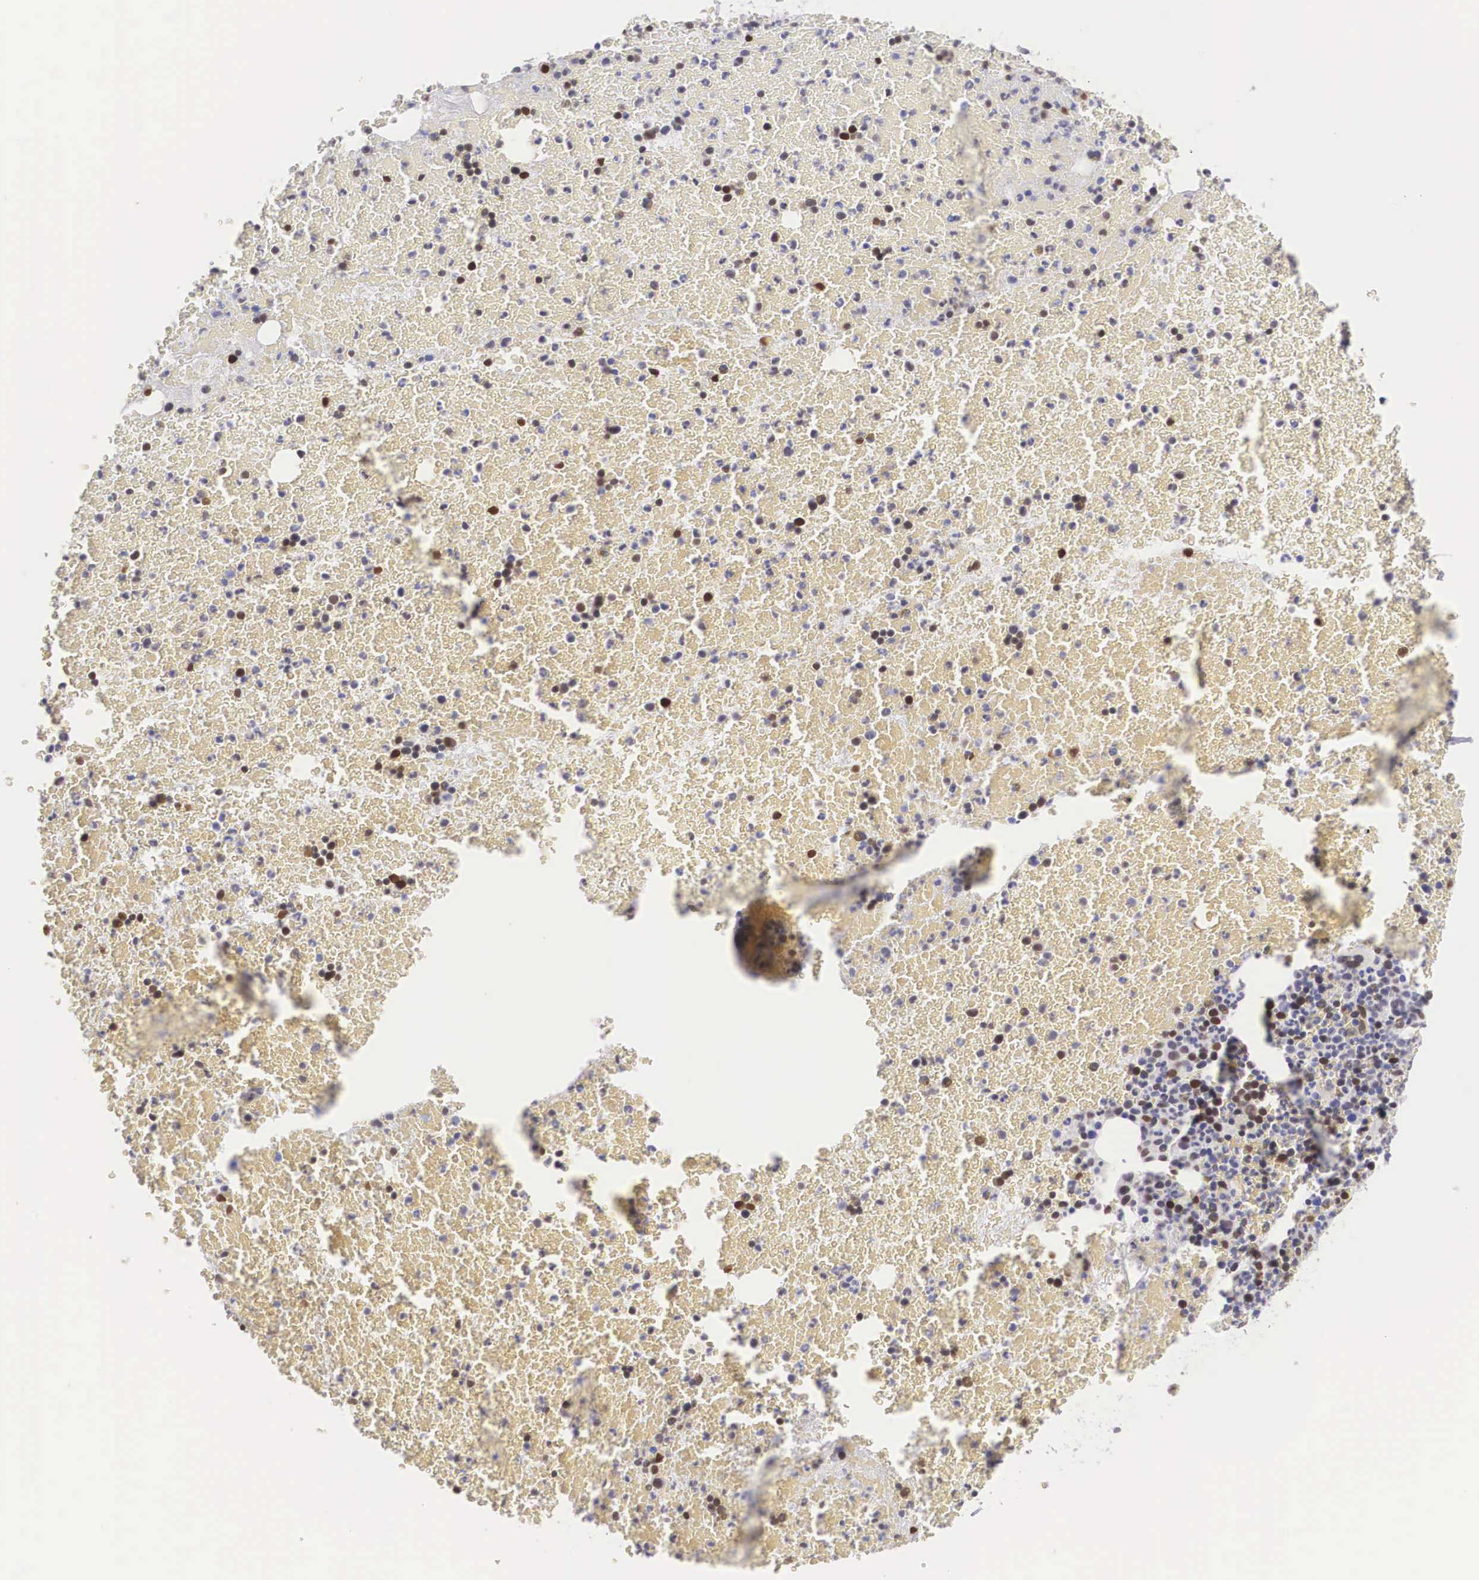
{"staining": {"intensity": "strong", "quantity": "25%-75%", "location": "nuclear"}, "tissue": "bone marrow", "cell_type": "Hematopoietic cells", "image_type": "normal", "snomed": [{"axis": "morphology", "description": "Normal tissue, NOS"}, {"axis": "topography", "description": "Bone marrow"}], "caption": "Immunohistochemistry of unremarkable human bone marrow displays high levels of strong nuclear expression in approximately 25%-75% of hematopoietic cells.", "gene": "HMGN5", "patient": {"sex": "female", "age": 53}}